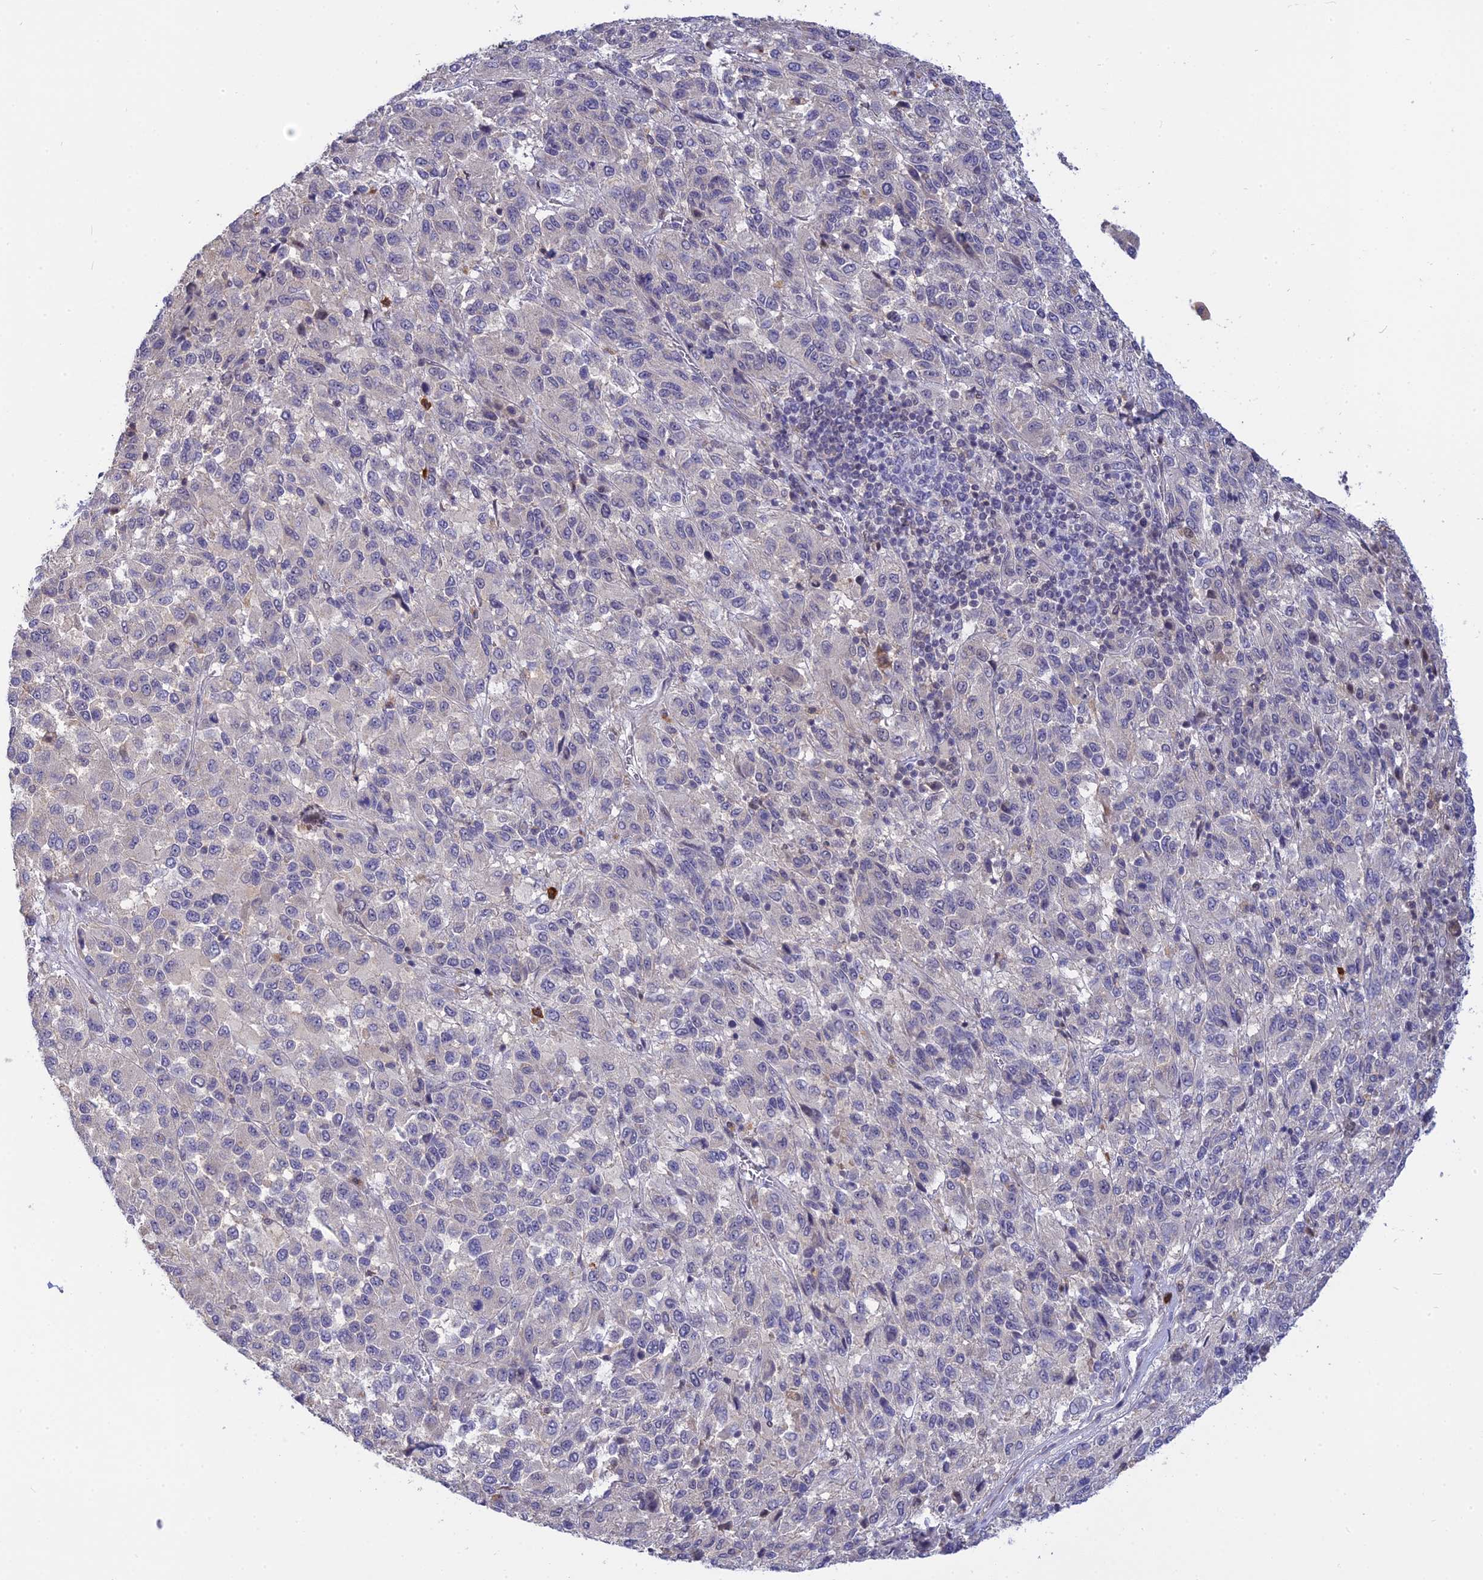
{"staining": {"intensity": "negative", "quantity": "none", "location": "none"}, "tissue": "melanoma", "cell_type": "Tumor cells", "image_type": "cancer", "snomed": [{"axis": "morphology", "description": "Malignant melanoma, Metastatic site"}, {"axis": "topography", "description": "Lung"}], "caption": "A high-resolution histopathology image shows immunohistochemistry (IHC) staining of melanoma, which displays no significant staining in tumor cells.", "gene": "KCTD14", "patient": {"sex": "male", "age": 64}}